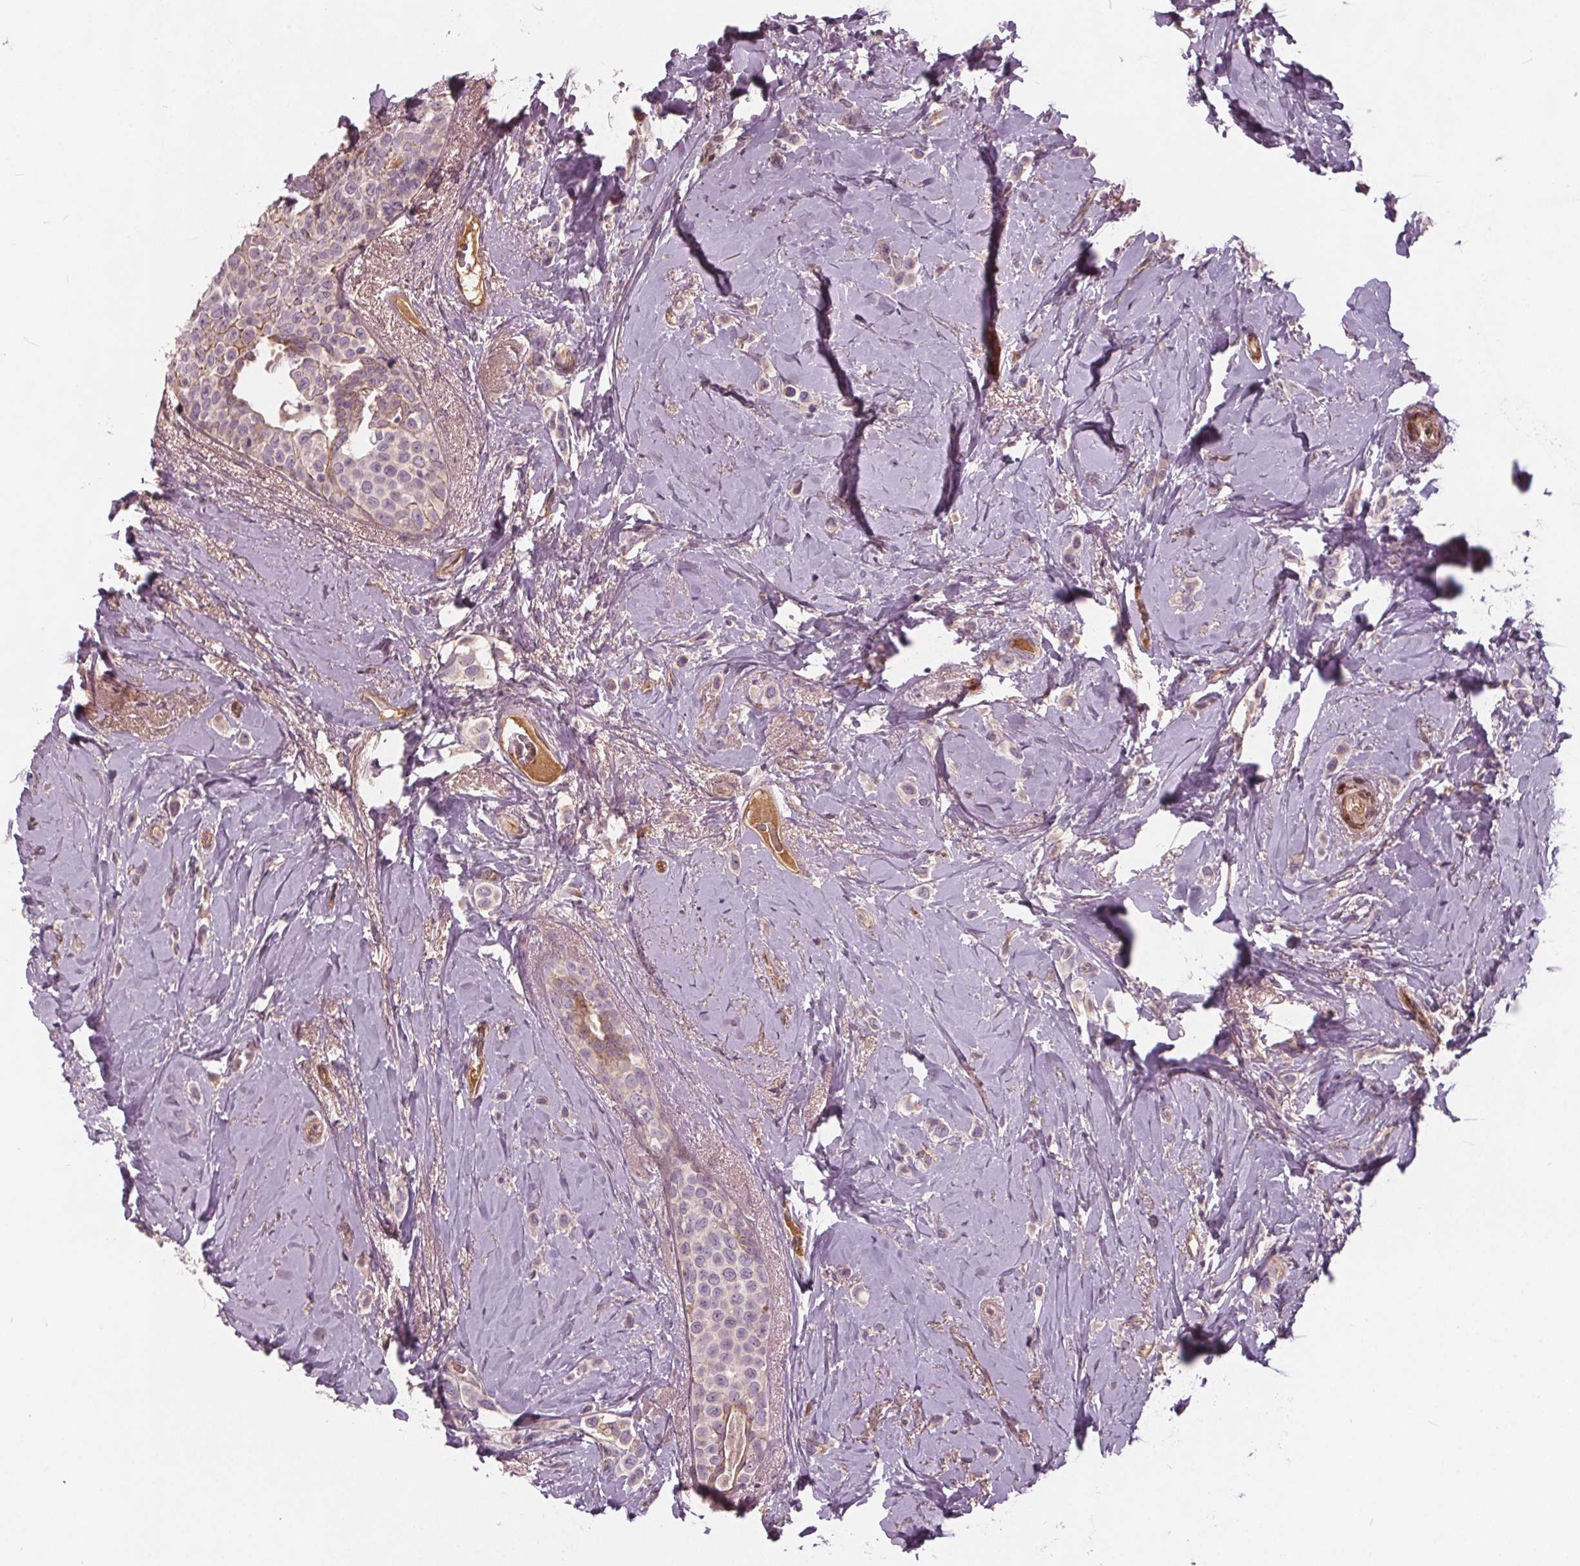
{"staining": {"intensity": "negative", "quantity": "none", "location": "none"}, "tissue": "breast cancer", "cell_type": "Tumor cells", "image_type": "cancer", "snomed": [{"axis": "morphology", "description": "Lobular carcinoma"}, {"axis": "topography", "description": "Breast"}], "caption": "This is an immunohistochemistry micrograph of human breast cancer. There is no positivity in tumor cells.", "gene": "PDGFD", "patient": {"sex": "female", "age": 66}}